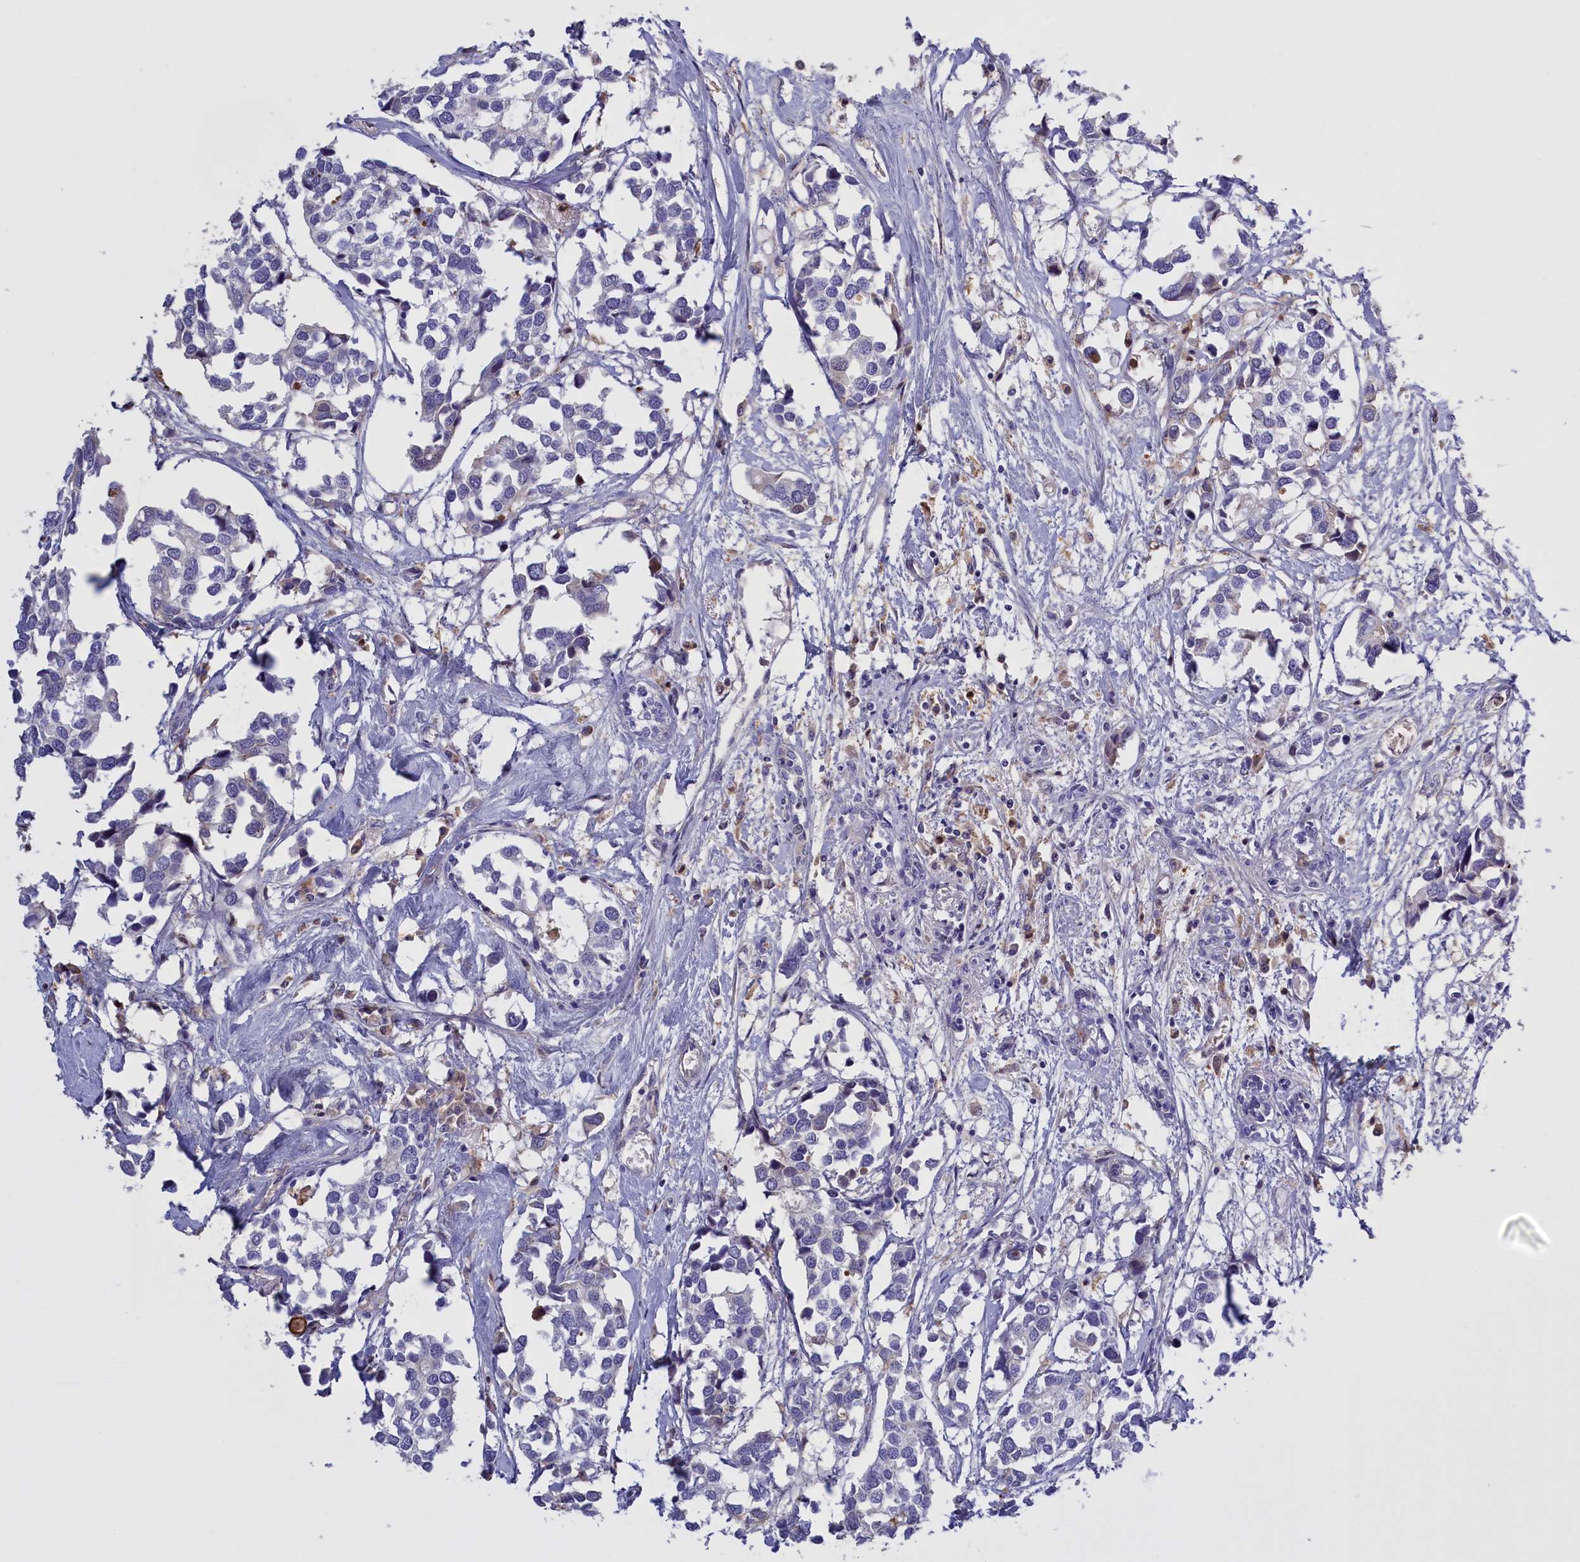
{"staining": {"intensity": "negative", "quantity": "none", "location": "none"}, "tissue": "breast cancer", "cell_type": "Tumor cells", "image_type": "cancer", "snomed": [{"axis": "morphology", "description": "Duct carcinoma"}, {"axis": "topography", "description": "Breast"}], "caption": "Tumor cells are negative for protein expression in human intraductal carcinoma (breast).", "gene": "FAM149B1", "patient": {"sex": "female", "age": 83}}